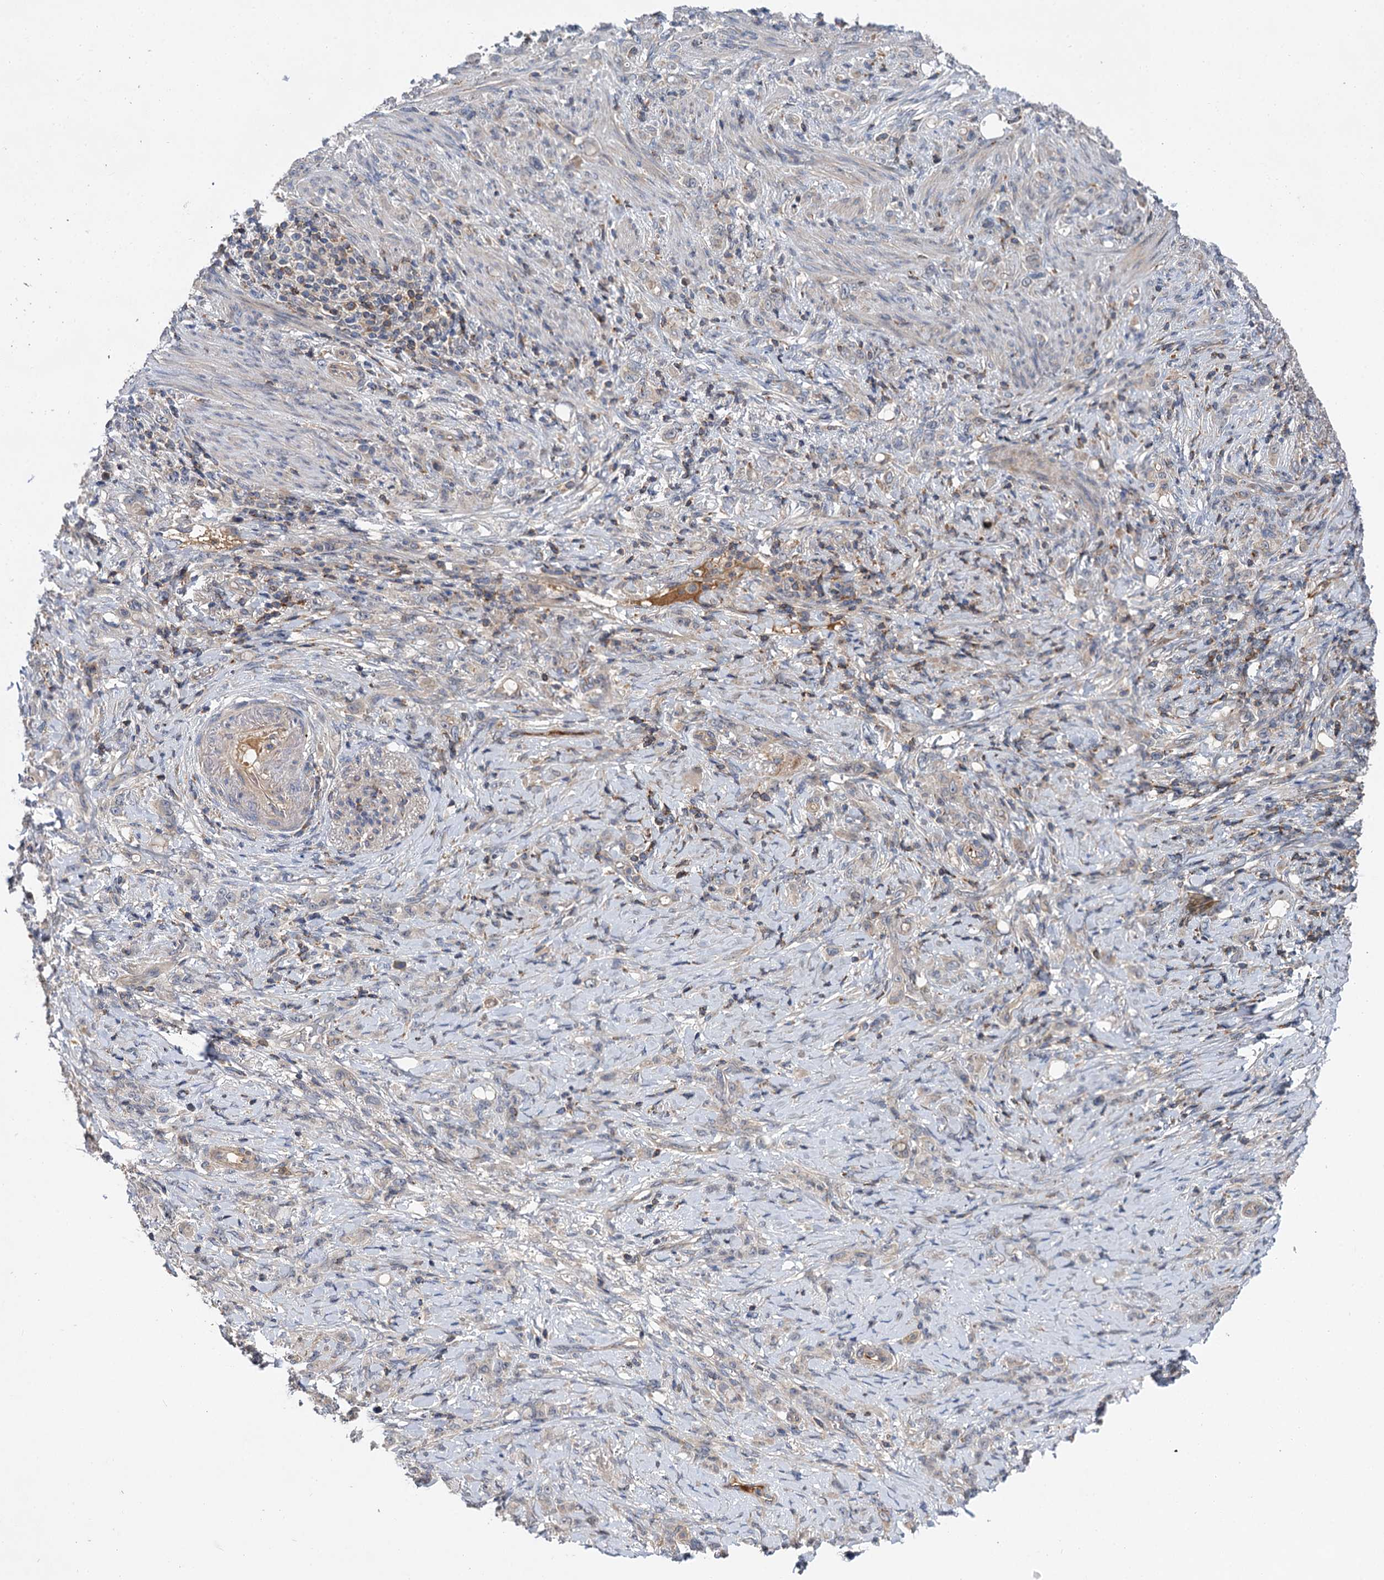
{"staining": {"intensity": "negative", "quantity": "none", "location": "none"}, "tissue": "stomach cancer", "cell_type": "Tumor cells", "image_type": "cancer", "snomed": [{"axis": "morphology", "description": "Adenocarcinoma, NOS"}, {"axis": "topography", "description": "Stomach"}], "caption": "This is an immunohistochemistry photomicrograph of human stomach adenocarcinoma. There is no positivity in tumor cells.", "gene": "ABLIM1", "patient": {"sex": "female", "age": 79}}